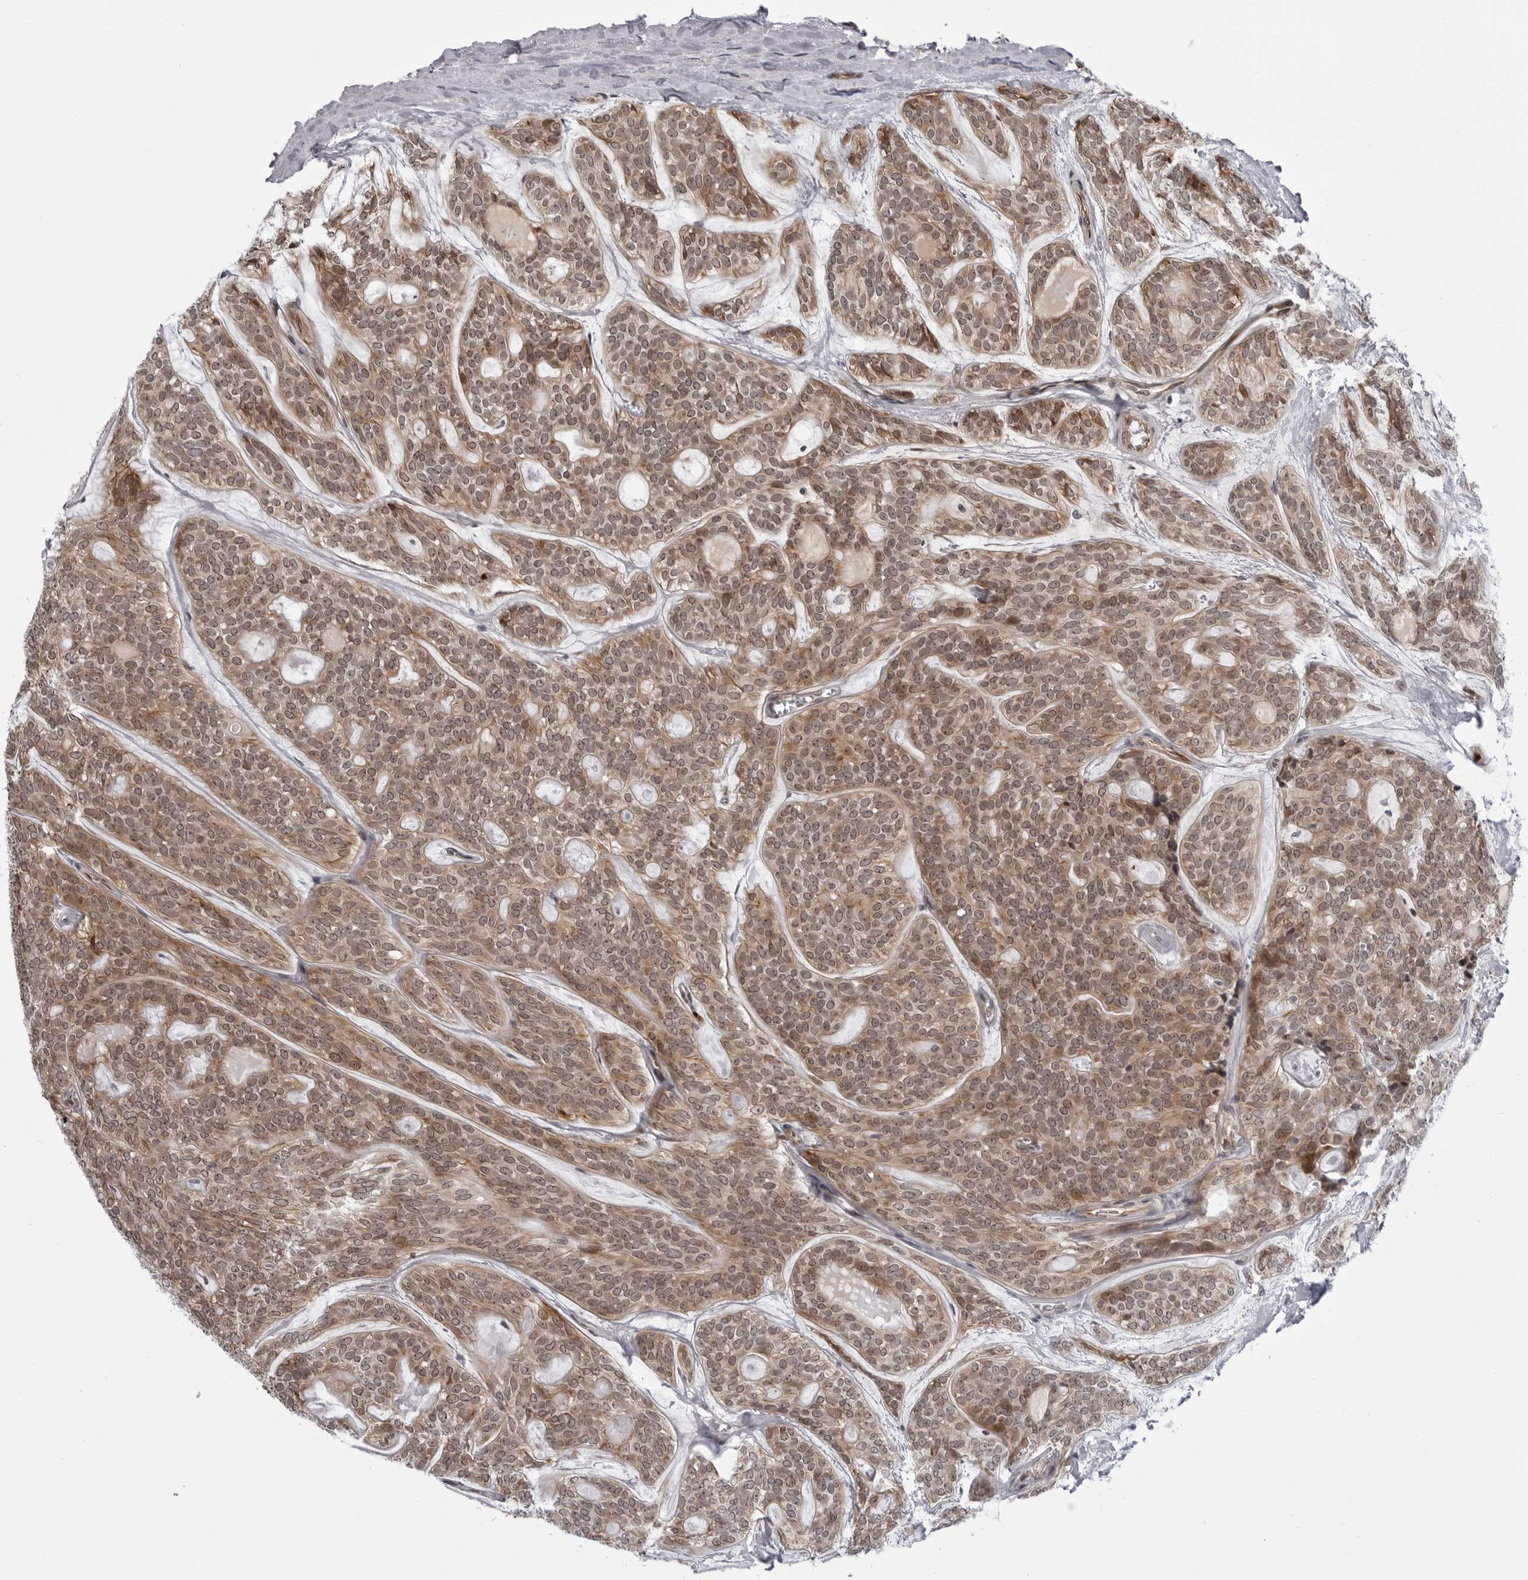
{"staining": {"intensity": "moderate", "quantity": ">75%", "location": "cytoplasmic/membranous"}, "tissue": "head and neck cancer", "cell_type": "Tumor cells", "image_type": "cancer", "snomed": [{"axis": "morphology", "description": "Adenocarcinoma, NOS"}, {"axis": "topography", "description": "Head-Neck"}], "caption": "A photomicrograph showing moderate cytoplasmic/membranous expression in approximately >75% of tumor cells in head and neck cancer (adenocarcinoma), as visualized by brown immunohistochemical staining.", "gene": "GCSAML", "patient": {"sex": "male", "age": 66}}